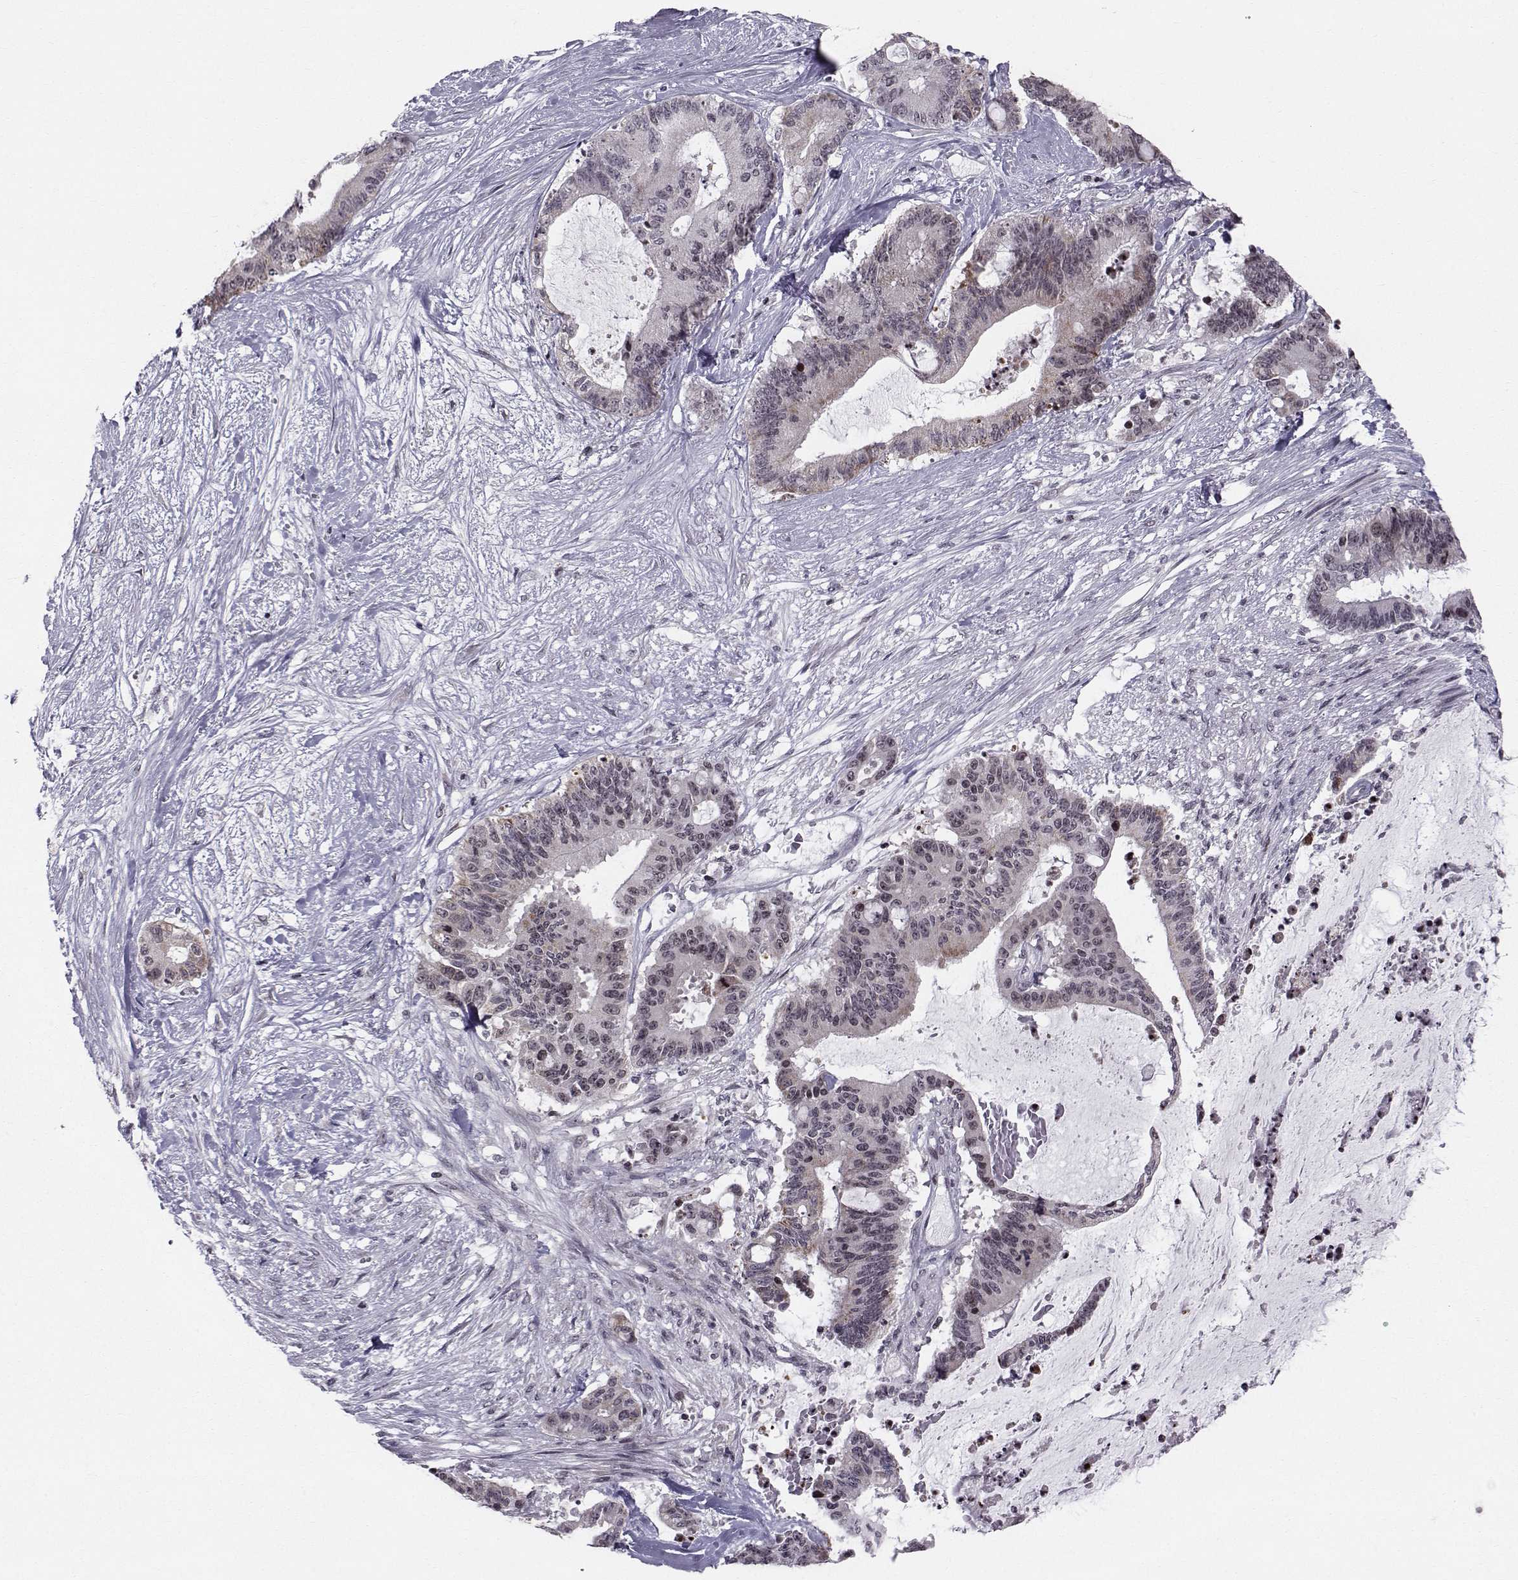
{"staining": {"intensity": "negative", "quantity": "none", "location": "none"}, "tissue": "liver cancer", "cell_type": "Tumor cells", "image_type": "cancer", "snomed": [{"axis": "morphology", "description": "Normal tissue, NOS"}, {"axis": "morphology", "description": "Cholangiocarcinoma"}, {"axis": "topography", "description": "Liver"}, {"axis": "topography", "description": "Peripheral nerve tissue"}], "caption": "DAB immunohistochemical staining of human cholangiocarcinoma (liver) demonstrates no significant positivity in tumor cells. (Brightfield microscopy of DAB (3,3'-diaminobenzidine) IHC at high magnification).", "gene": "MARCHF4", "patient": {"sex": "female", "age": 73}}